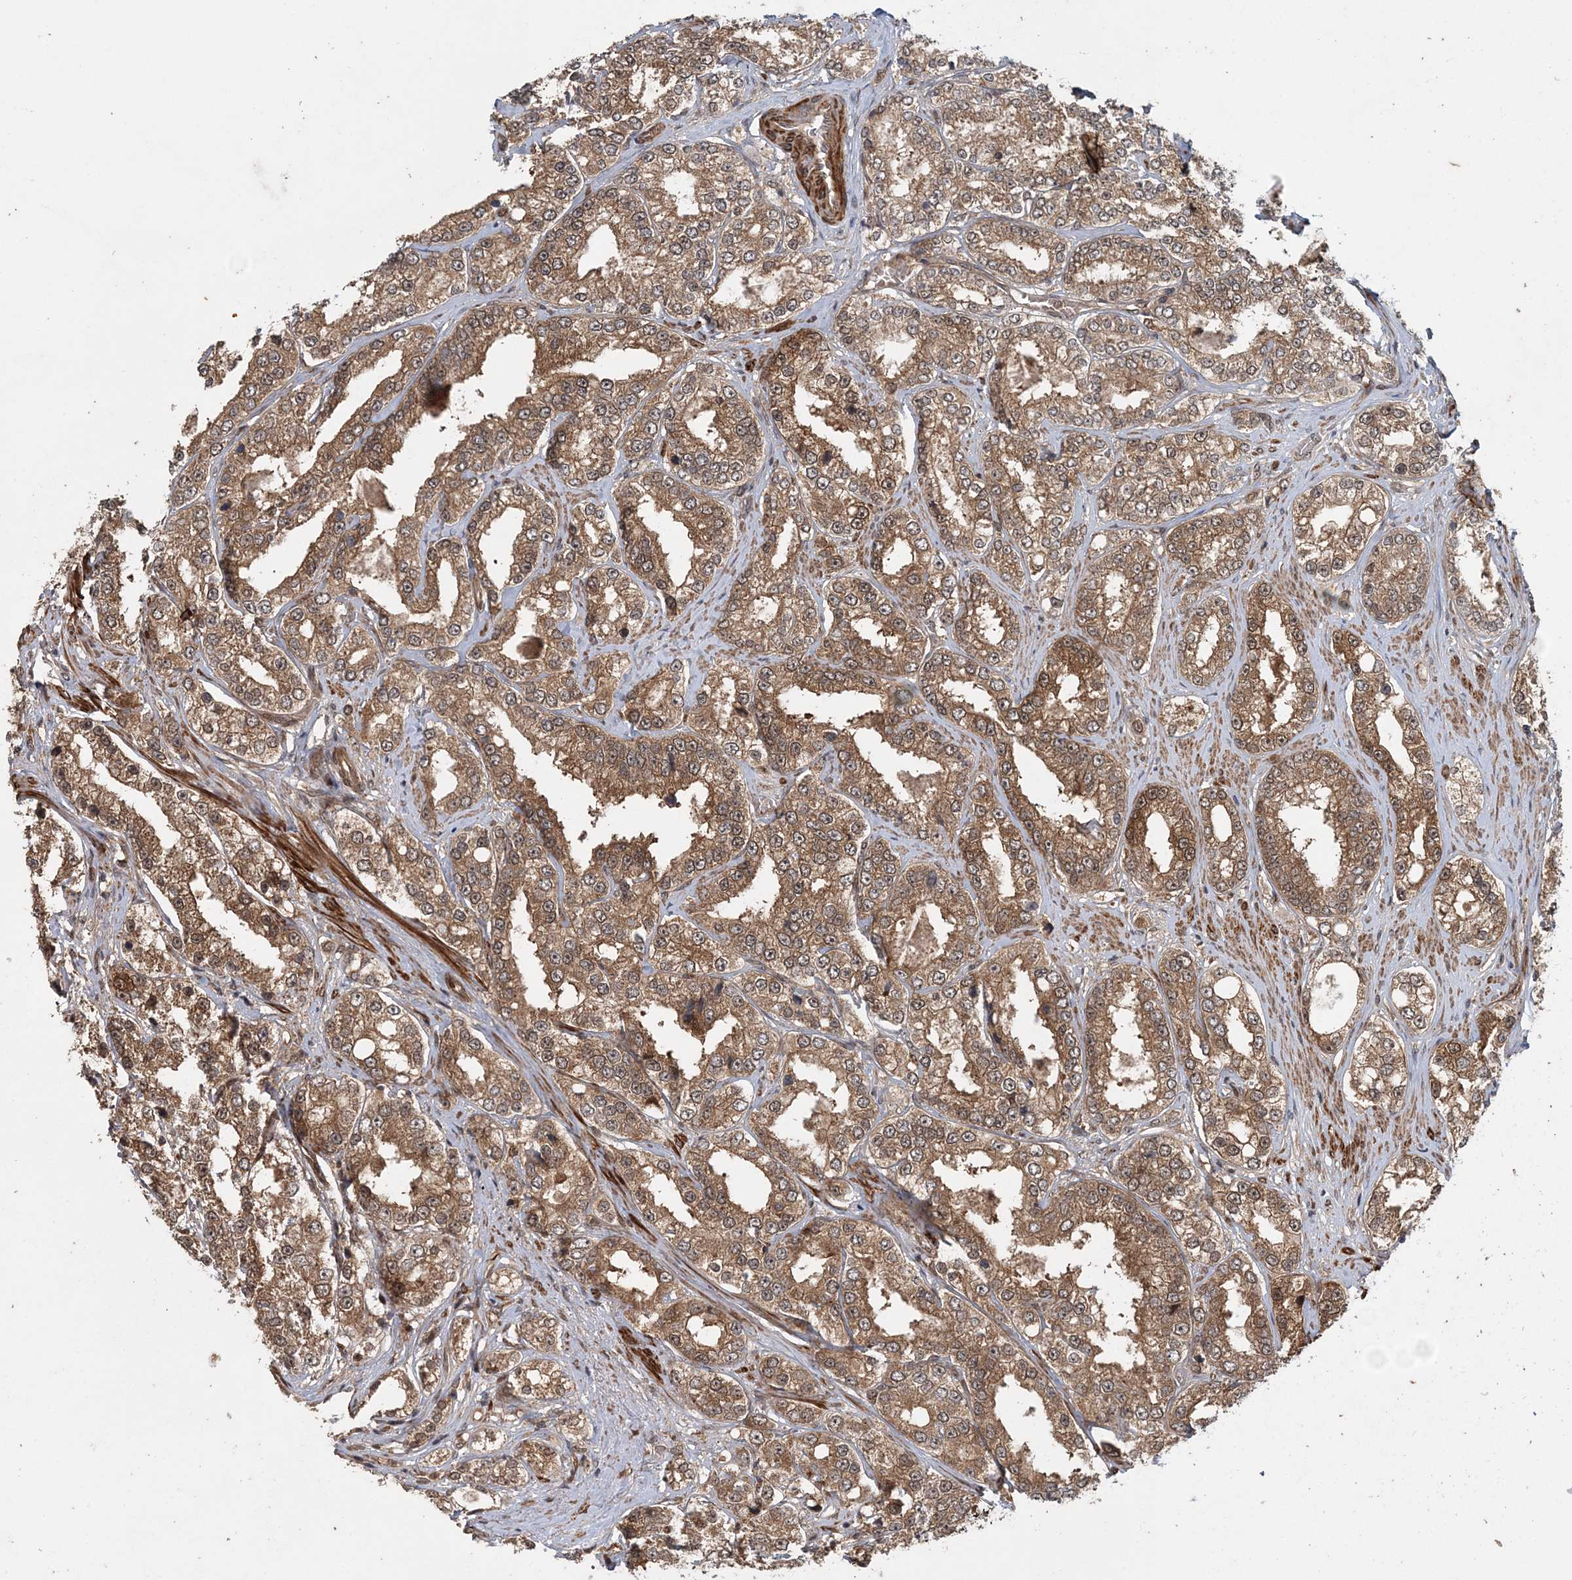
{"staining": {"intensity": "moderate", "quantity": ">75%", "location": "cytoplasmic/membranous,nuclear"}, "tissue": "prostate cancer", "cell_type": "Tumor cells", "image_type": "cancer", "snomed": [{"axis": "morphology", "description": "Normal tissue, NOS"}, {"axis": "morphology", "description": "Adenocarcinoma, High grade"}, {"axis": "topography", "description": "Prostate"}], "caption": "This is an image of IHC staining of high-grade adenocarcinoma (prostate), which shows moderate expression in the cytoplasmic/membranous and nuclear of tumor cells.", "gene": "UBTD2", "patient": {"sex": "male", "age": 83}}